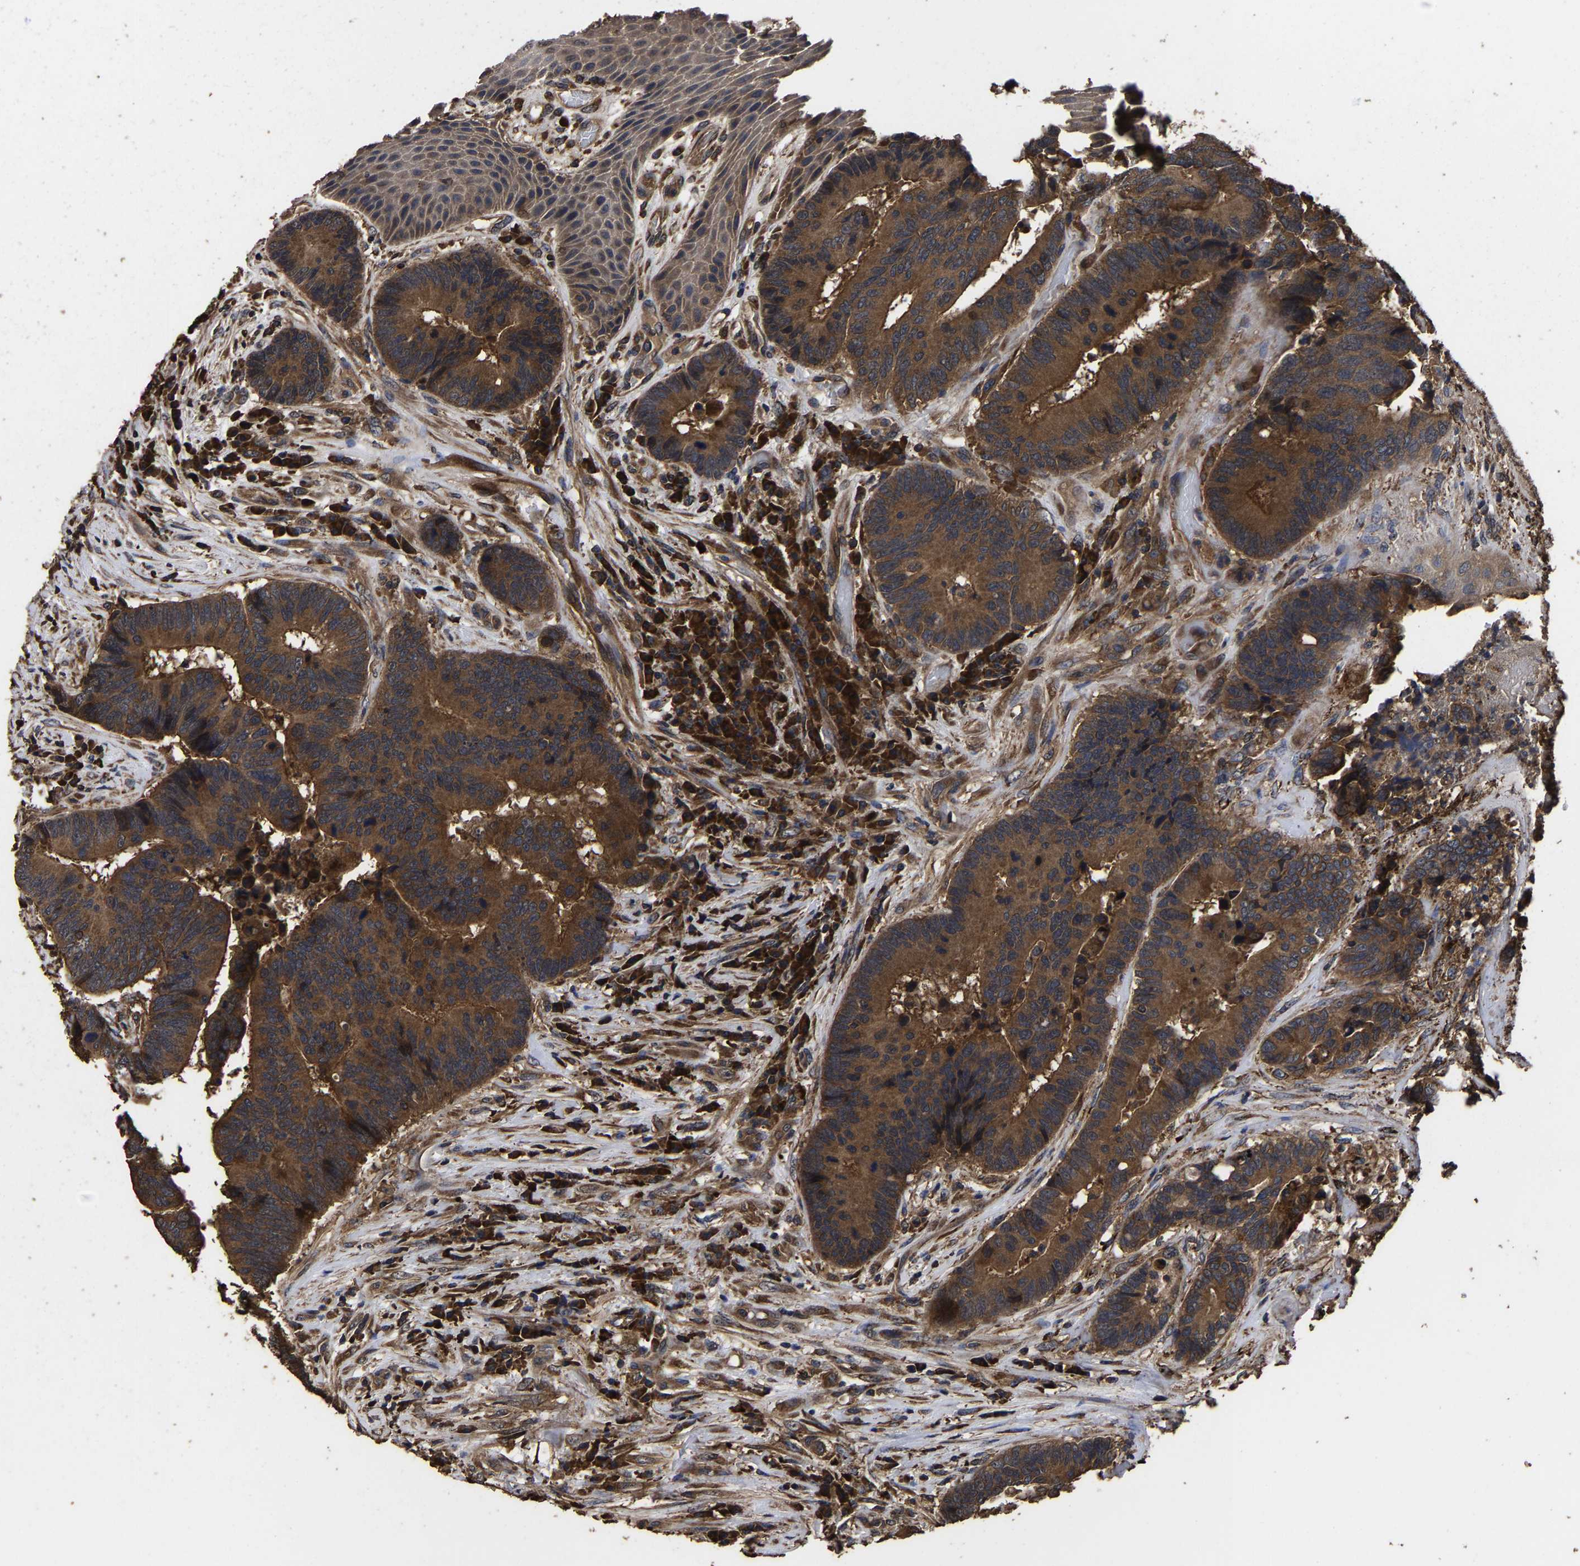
{"staining": {"intensity": "strong", "quantity": ">75%", "location": "cytoplasmic/membranous"}, "tissue": "colorectal cancer", "cell_type": "Tumor cells", "image_type": "cancer", "snomed": [{"axis": "morphology", "description": "Adenocarcinoma, NOS"}, {"axis": "topography", "description": "Rectum"}, {"axis": "topography", "description": "Anal"}], "caption": "Immunohistochemical staining of human colorectal cancer (adenocarcinoma) reveals high levels of strong cytoplasmic/membranous protein expression in about >75% of tumor cells. Nuclei are stained in blue.", "gene": "ITCH", "patient": {"sex": "female", "age": 89}}